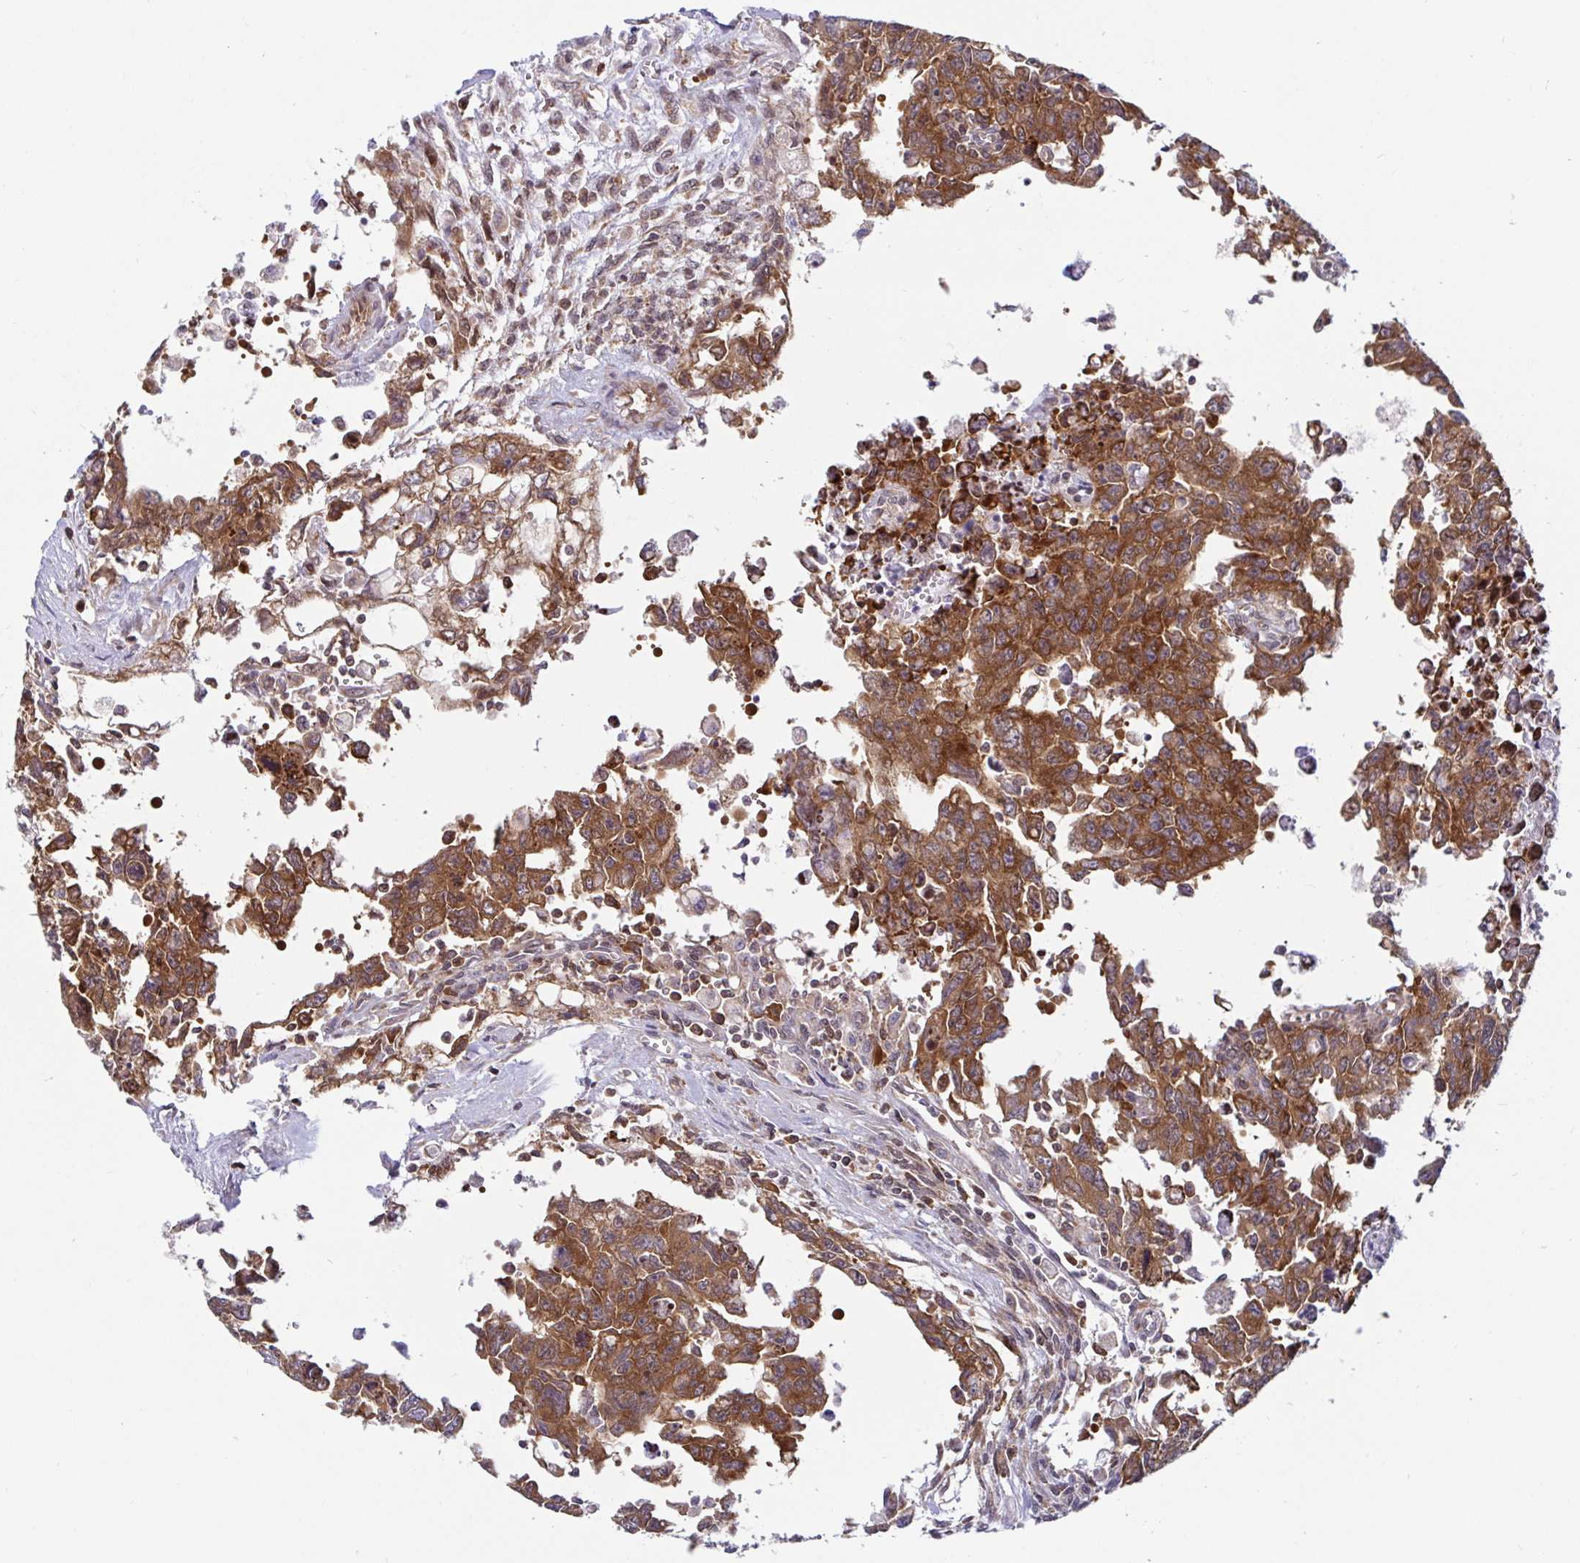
{"staining": {"intensity": "moderate", "quantity": ">75%", "location": "cytoplasmic/membranous"}, "tissue": "testis cancer", "cell_type": "Tumor cells", "image_type": "cancer", "snomed": [{"axis": "morphology", "description": "Carcinoma, Embryonal, NOS"}, {"axis": "topography", "description": "Testis"}], "caption": "Testis embryonal carcinoma tissue demonstrates moderate cytoplasmic/membranous expression in approximately >75% of tumor cells", "gene": "LARP1", "patient": {"sex": "male", "age": 24}}